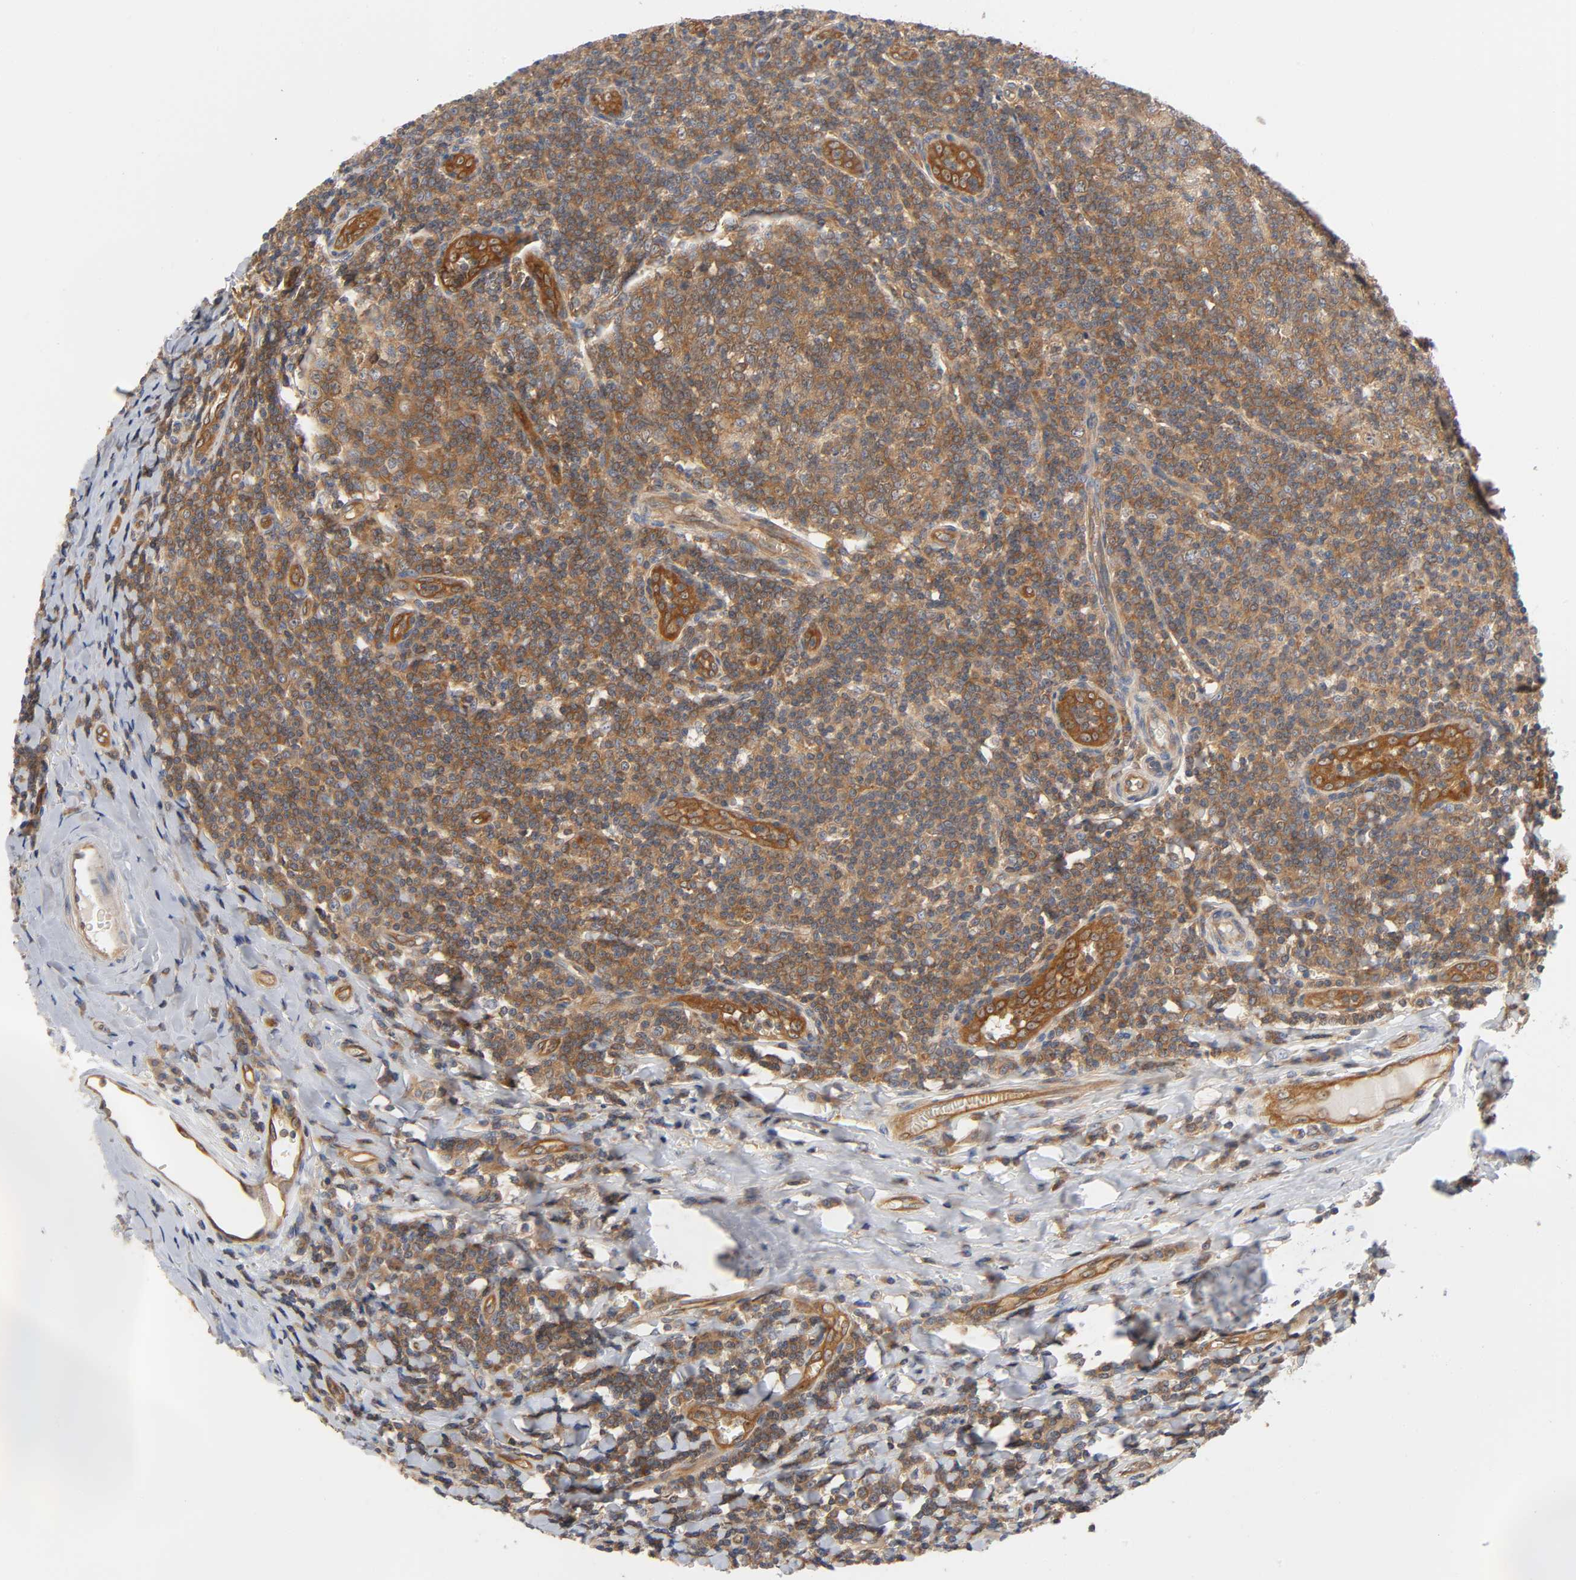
{"staining": {"intensity": "strong", "quantity": ">75%", "location": "cytoplasmic/membranous"}, "tissue": "tonsil", "cell_type": "Germinal center cells", "image_type": "normal", "snomed": [{"axis": "morphology", "description": "Normal tissue, NOS"}, {"axis": "topography", "description": "Tonsil"}], "caption": "Benign tonsil demonstrates strong cytoplasmic/membranous expression in approximately >75% of germinal center cells (IHC, brightfield microscopy, high magnification)..", "gene": "PRKAB1", "patient": {"sex": "male", "age": 31}}